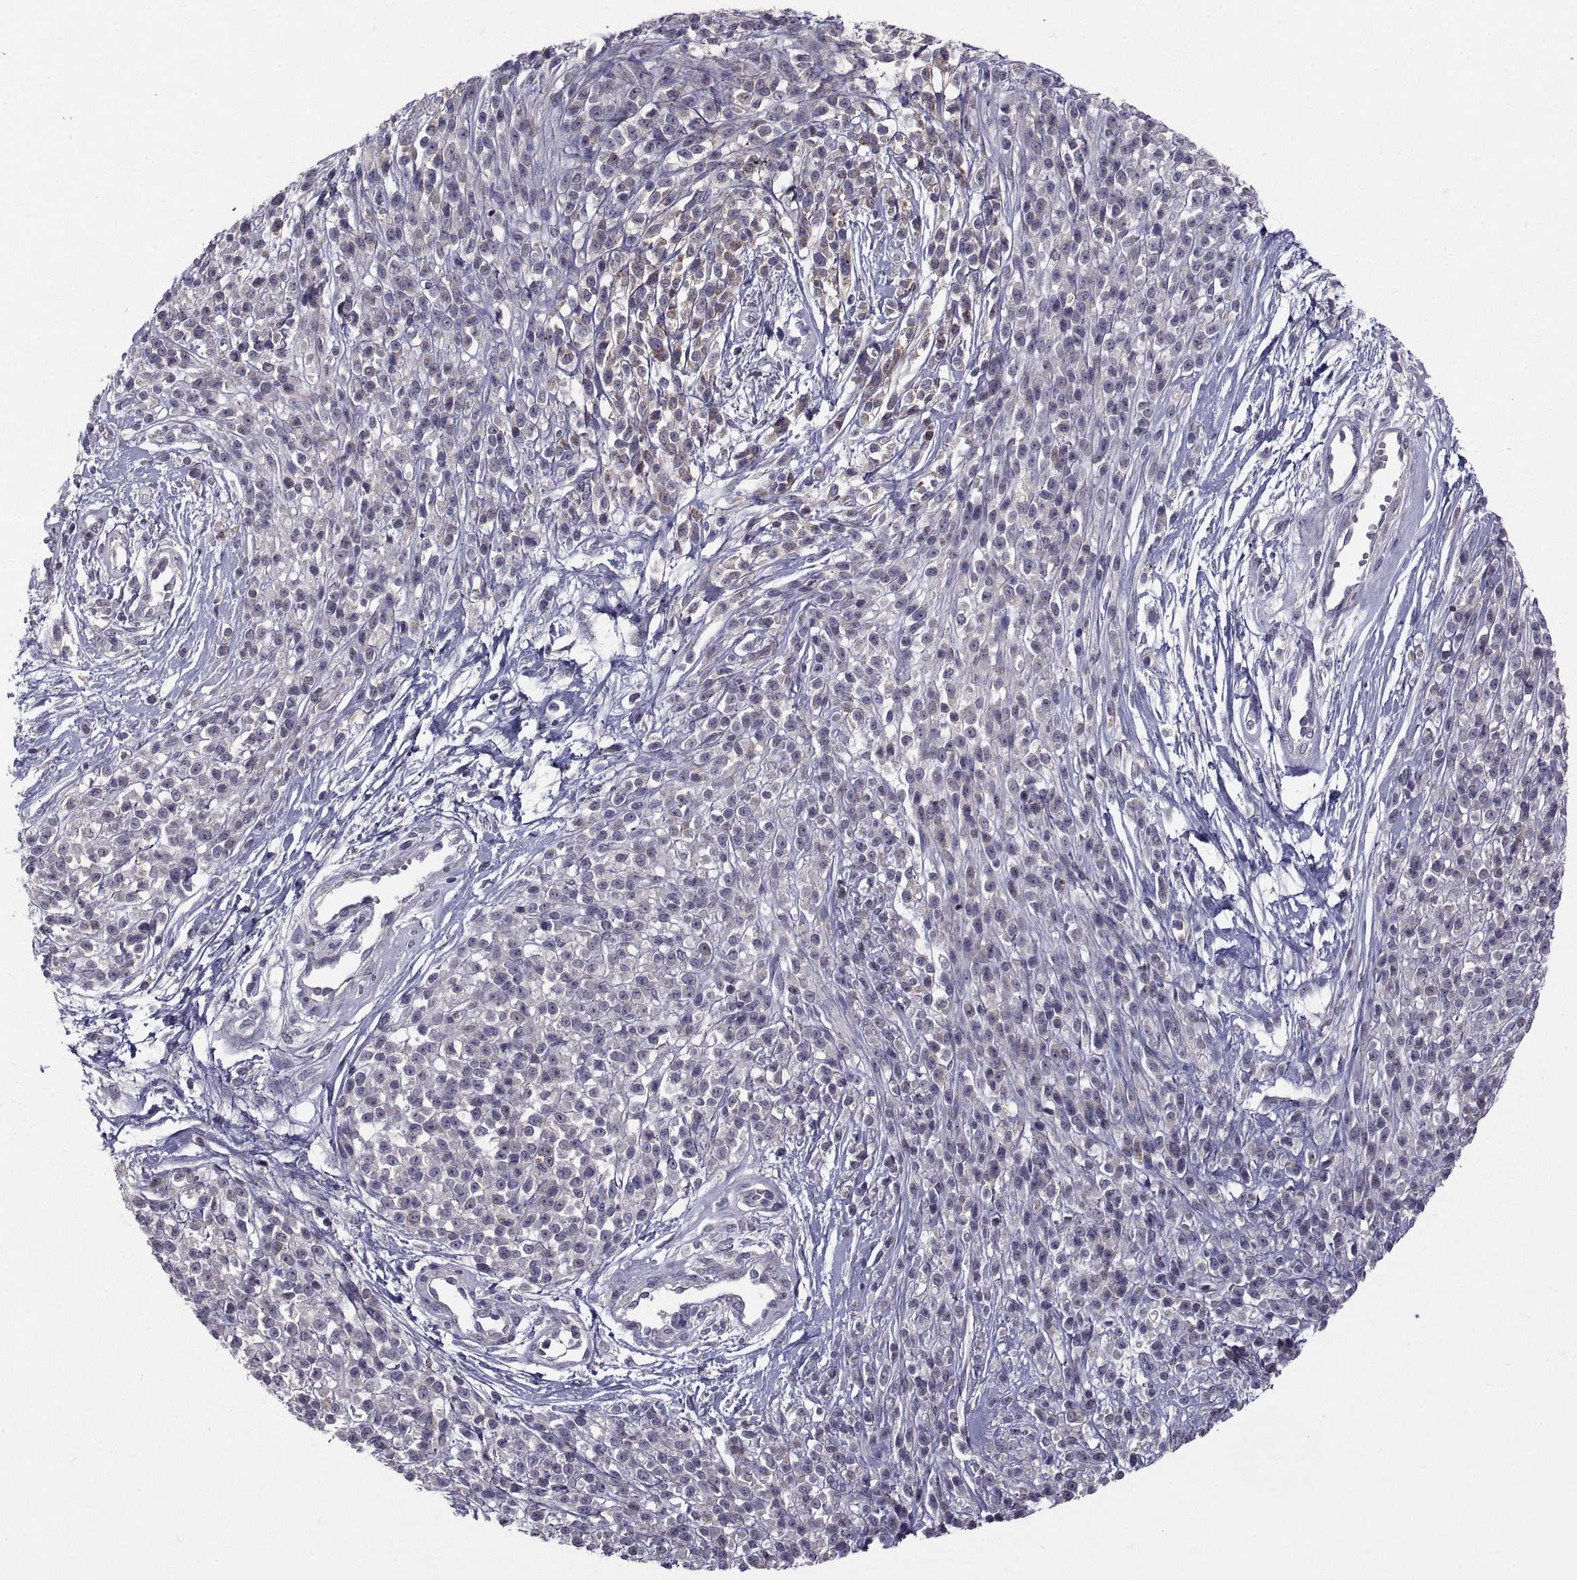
{"staining": {"intensity": "moderate", "quantity": "<25%", "location": "cytoplasmic/membranous"}, "tissue": "melanoma", "cell_type": "Tumor cells", "image_type": "cancer", "snomed": [{"axis": "morphology", "description": "Malignant melanoma, NOS"}, {"axis": "topography", "description": "Skin"}, {"axis": "topography", "description": "Skin of trunk"}], "caption": "Protein analysis of malignant melanoma tissue displays moderate cytoplasmic/membranous staining in about <25% of tumor cells. The staining was performed using DAB (3,3'-diaminobenzidine) to visualize the protein expression in brown, while the nuclei were stained in blue with hematoxylin (Magnification: 20x).", "gene": "NPTX2", "patient": {"sex": "male", "age": 74}}